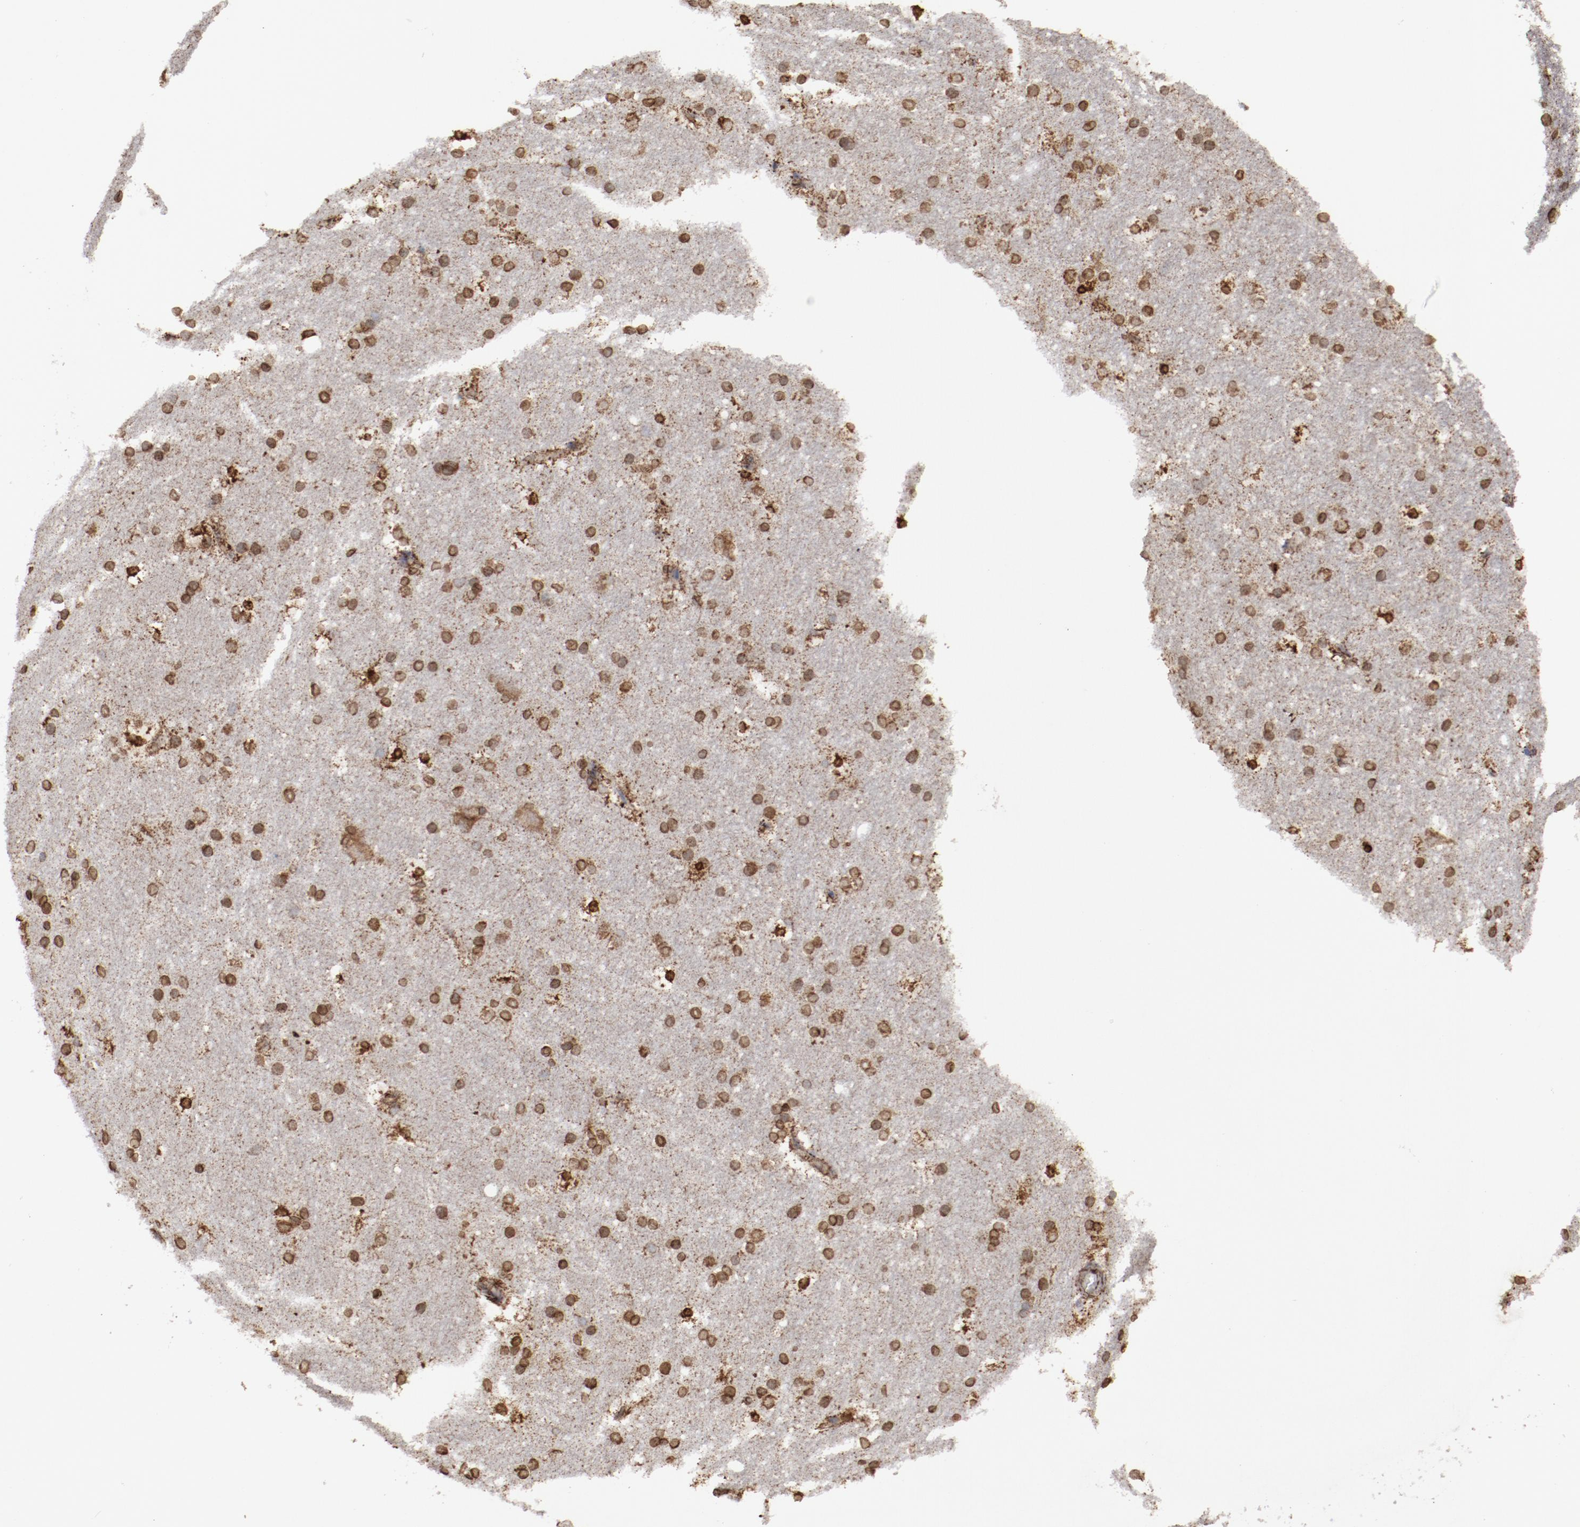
{"staining": {"intensity": "strong", "quantity": "25%-75%", "location": "cytoplasmic/membranous,nuclear"}, "tissue": "hippocampus", "cell_type": "Glial cells", "image_type": "normal", "snomed": [{"axis": "morphology", "description": "Normal tissue, NOS"}, {"axis": "topography", "description": "Hippocampus"}], "caption": "DAB immunohistochemical staining of benign hippocampus reveals strong cytoplasmic/membranous,nuclear protein staining in about 25%-75% of glial cells.", "gene": "ERLIN2", "patient": {"sex": "female", "age": 19}}